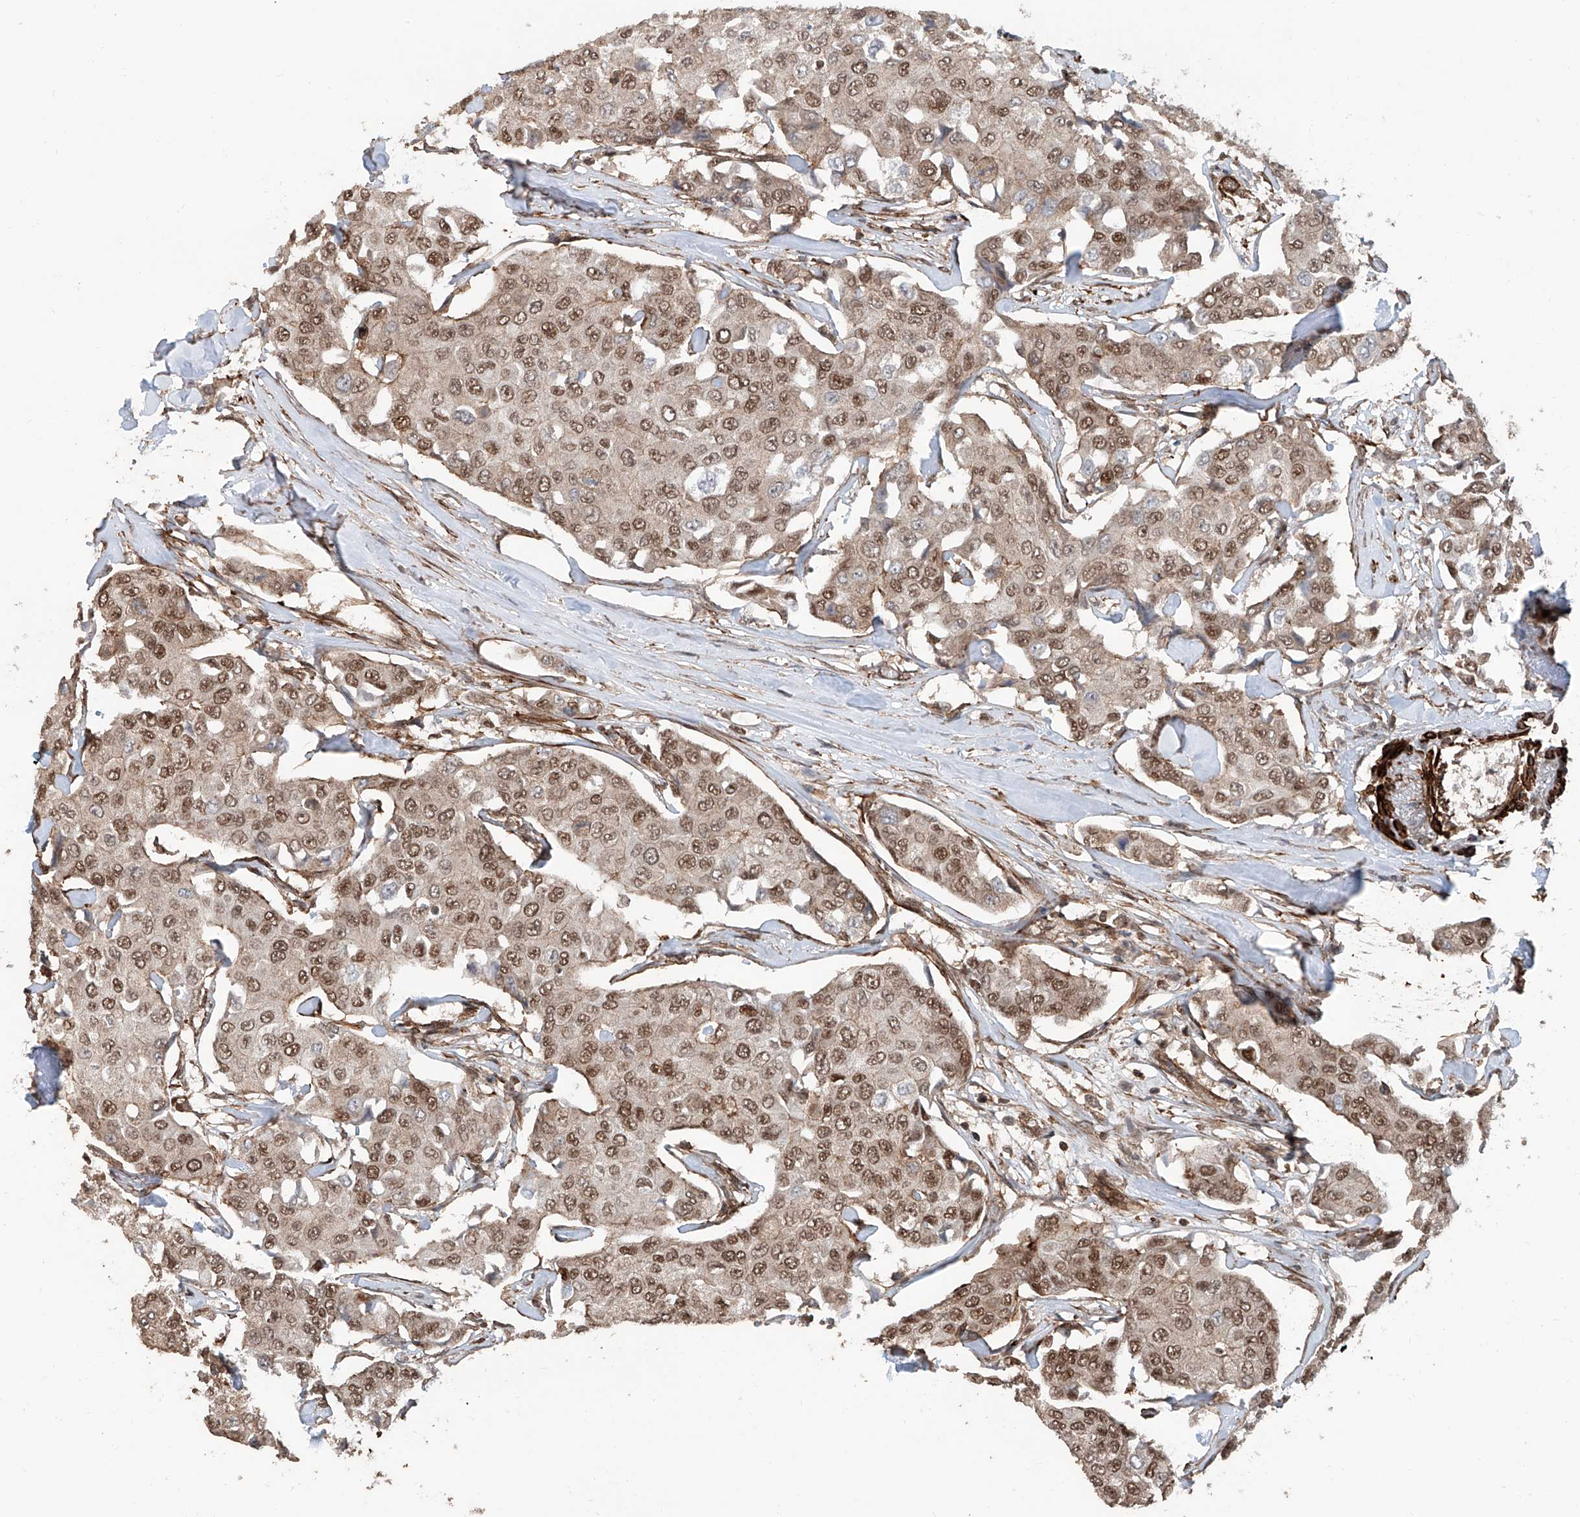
{"staining": {"intensity": "moderate", "quantity": ">75%", "location": "nuclear"}, "tissue": "breast cancer", "cell_type": "Tumor cells", "image_type": "cancer", "snomed": [{"axis": "morphology", "description": "Duct carcinoma"}, {"axis": "topography", "description": "Breast"}], "caption": "The photomicrograph demonstrates staining of breast cancer, revealing moderate nuclear protein staining (brown color) within tumor cells. Nuclei are stained in blue.", "gene": "SDE2", "patient": {"sex": "female", "age": 80}}